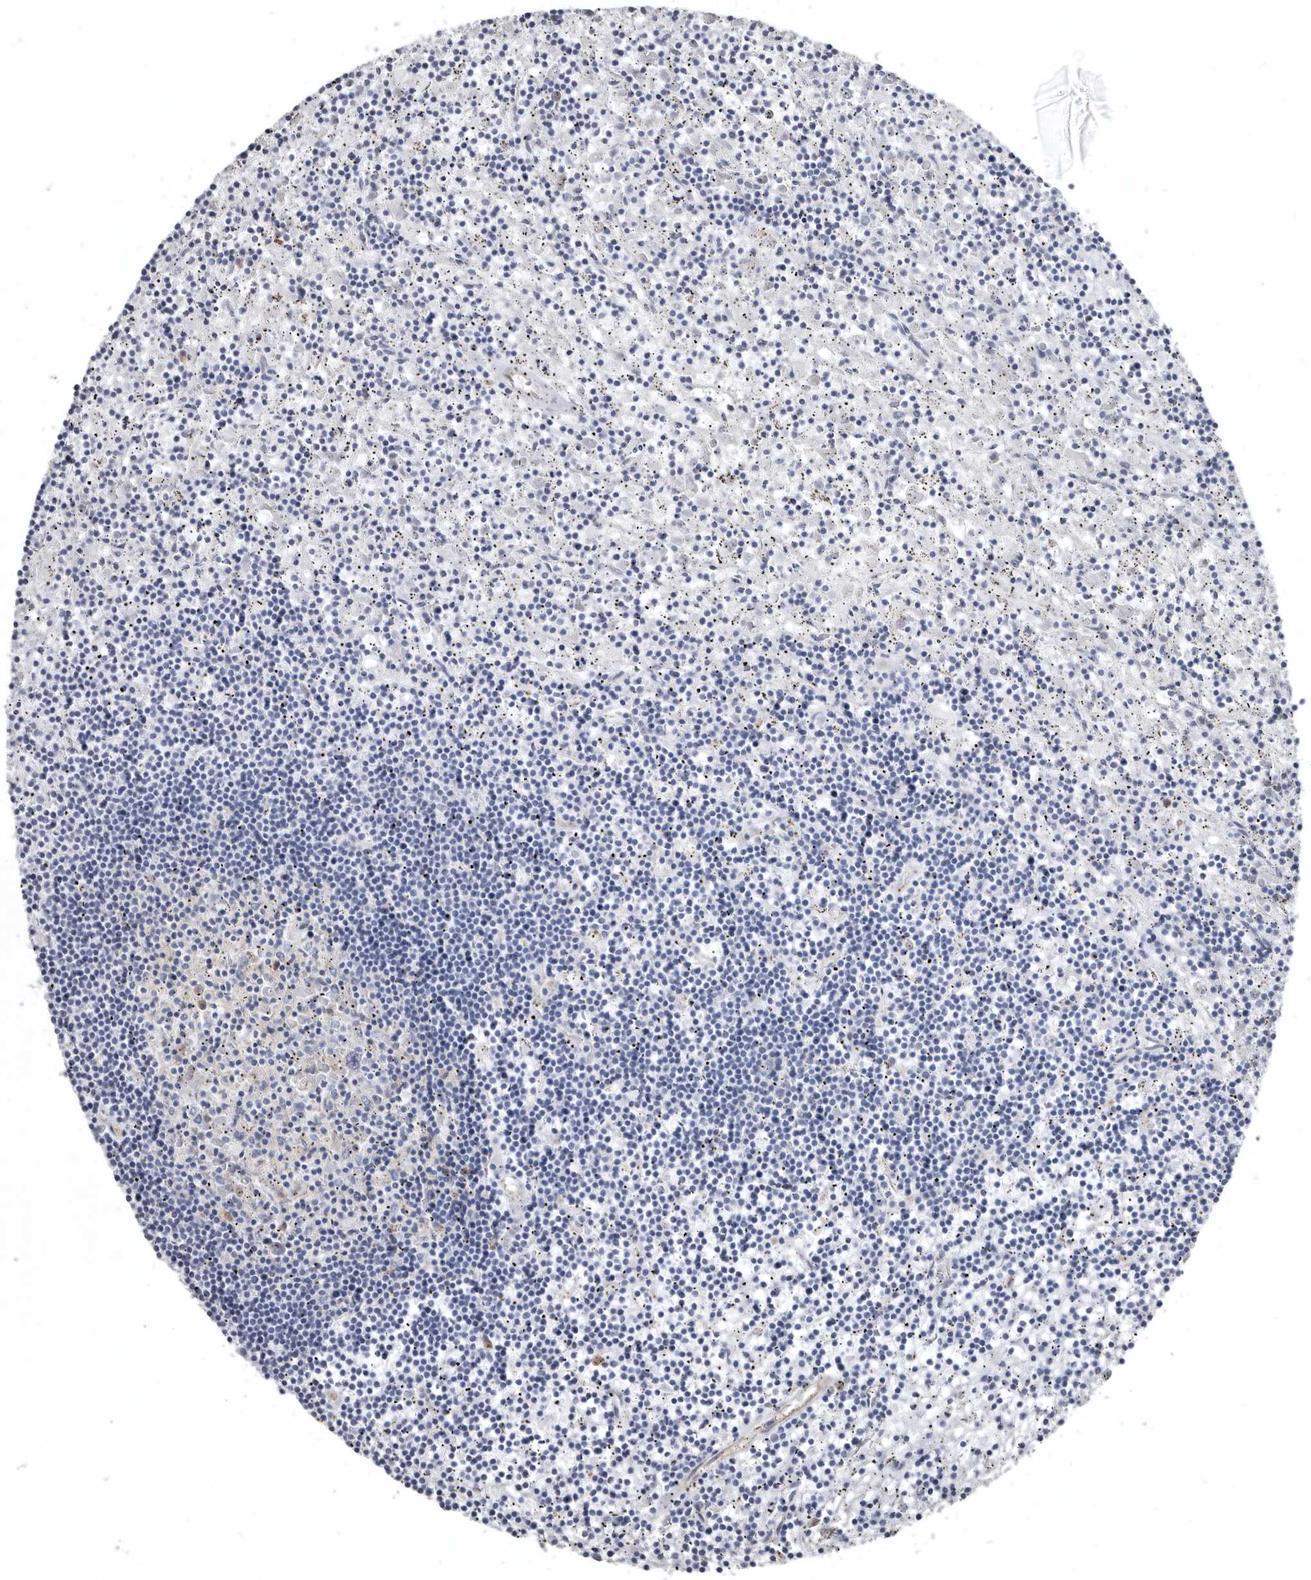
{"staining": {"intensity": "negative", "quantity": "none", "location": "none"}, "tissue": "lymphoma", "cell_type": "Tumor cells", "image_type": "cancer", "snomed": [{"axis": "morphology", "description": "Malignant lymphoma, non-Hodgkin's type, Low grade"}, {"axis": "topography", "description": "Spleen"}], "caption": "Lymphoma stained for a protein using IHC displays no expression tumor cells.", "gene": "ZNF114", "patient": {"sex": "male", "age": 76}}